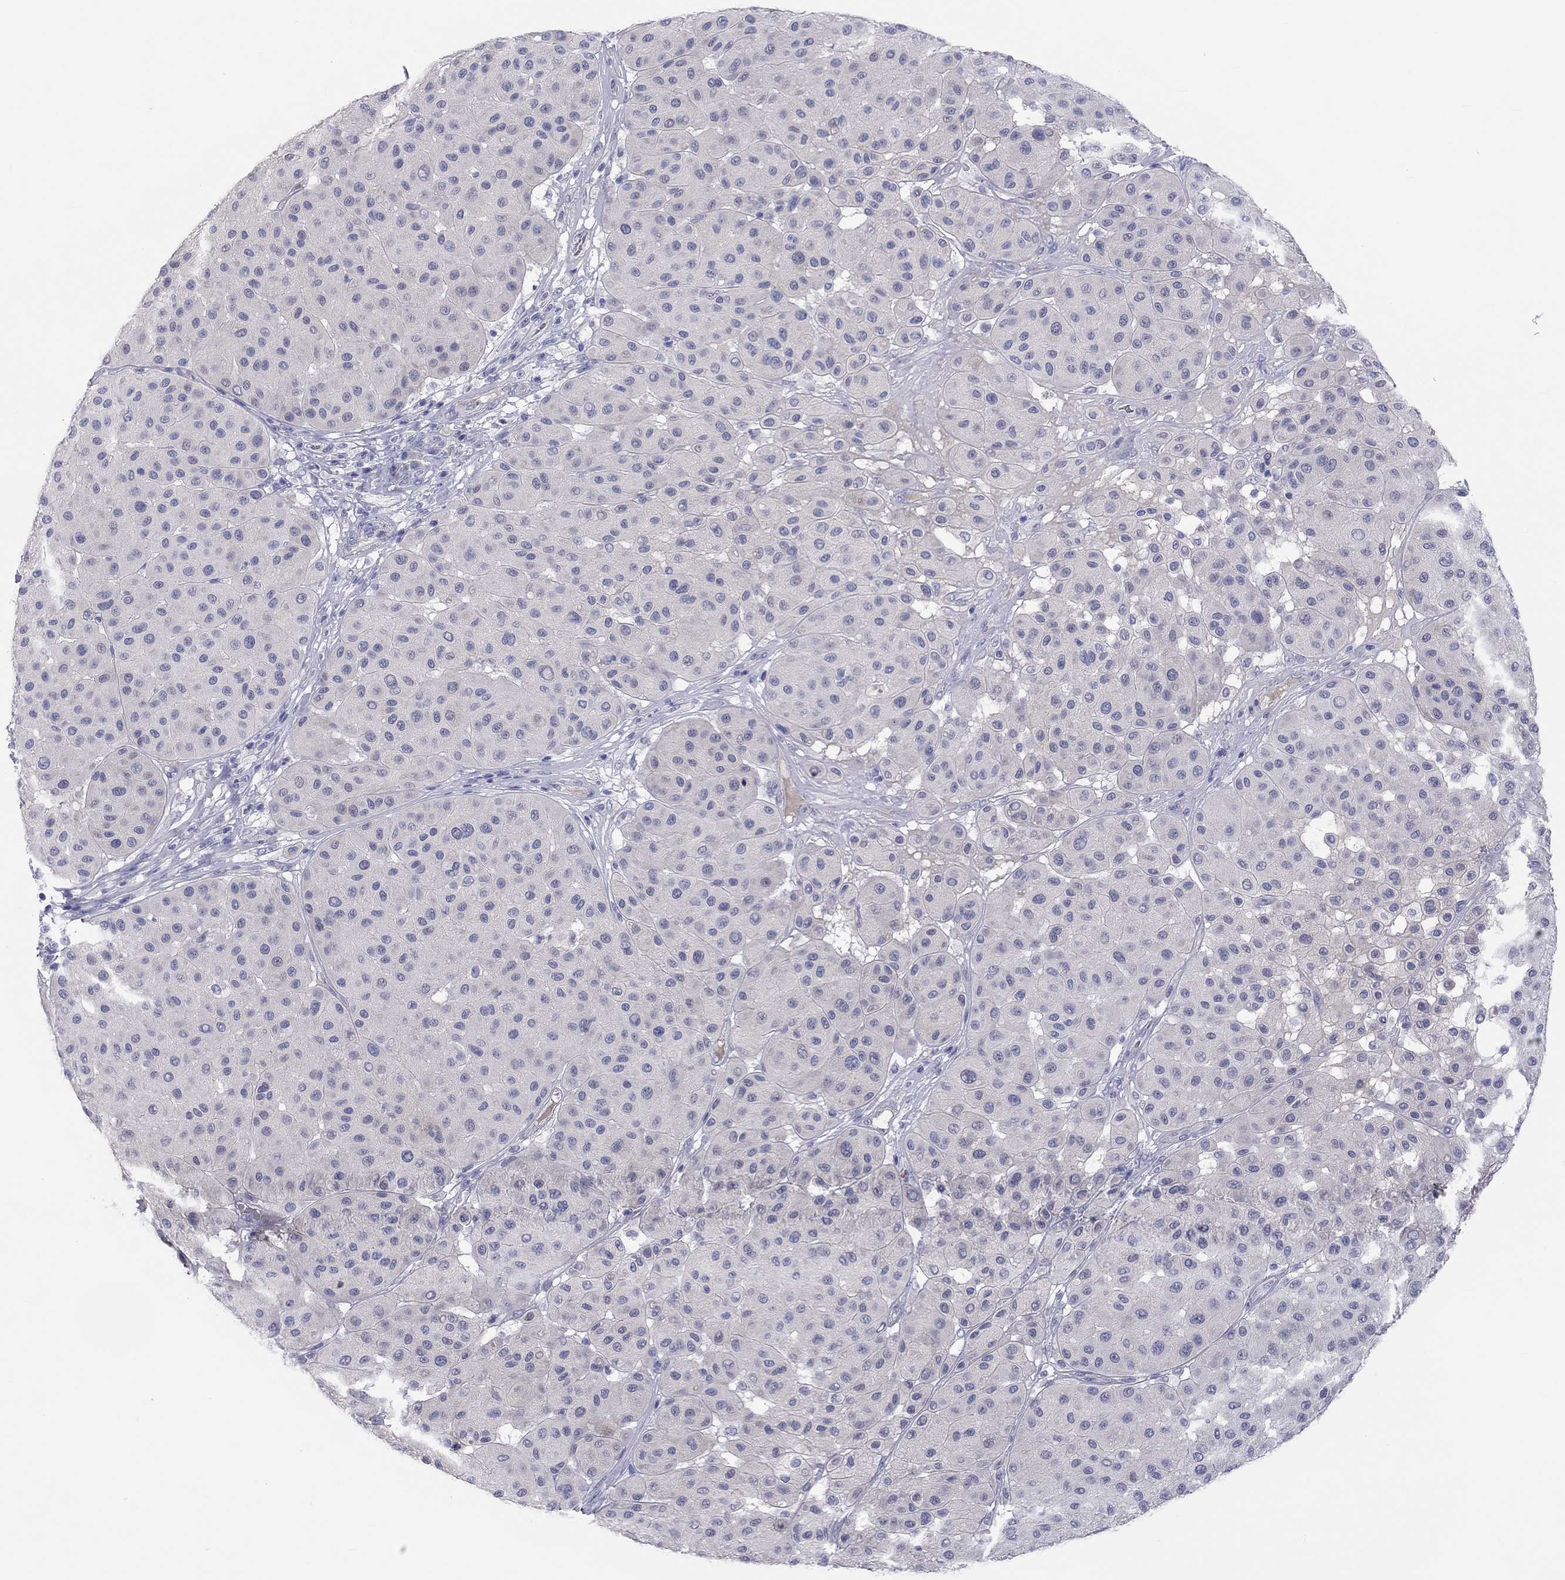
{"staining": {"intensity": "negative", "quantity": "none", "location": "none"}, "tissue": "melanoma", "cell_type": "Tumor cells", "image_type": "cancer", "snomed": [{"axis": "morphology", "description": "Malignant melanoma, Metastatic site"}, {"axis": "topography", "description": "Smooth muscle"}], "caption": "Immunohistochemistry image of human melanoma stained for a protein (brown), which demonstrates no positivity in tumor cells. The staining was performed using DAB to visualize the protein expression in brown, while the nuclei were stained in blue with hematoxylin (Magnification: 20x).", "gene": "ST7L", "patient": {"sex": "male", "age": 41}}